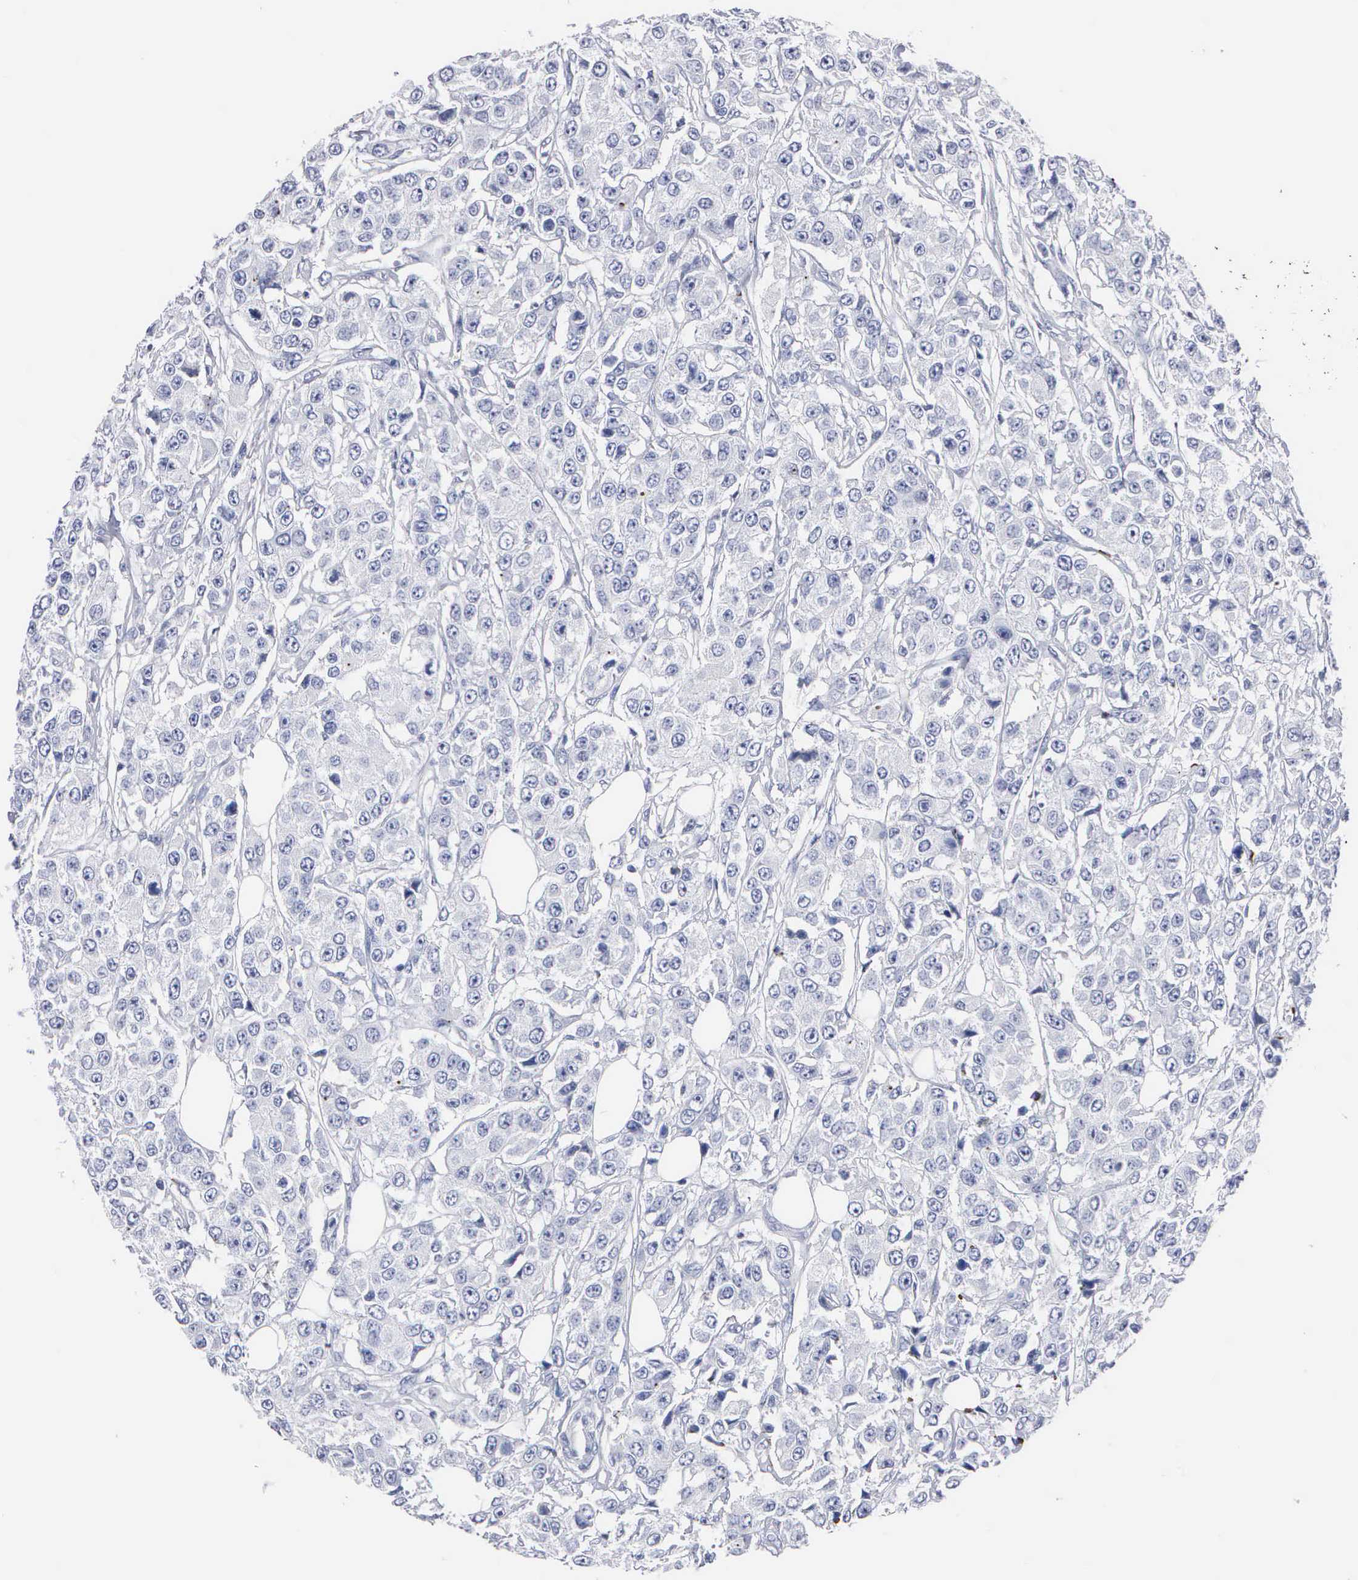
{"staining": {"intensity": "negative", "quantity": "none", "location": "none"}, "tissue": "breast cancer", "cell_type": "Tumor cells", "image_type": "cancer", "snomed": [{"axis": "morphology", "description": "Duct carcinoma"}, {"axis": "topography", "description": "Breast"}], "caption": "The micrograph shows no significant expression in tumor cells of infiltrating ductal carcinoma (breast).", "gene": "ASPHD2", "patient": {"sex": "female", "age": 58}}